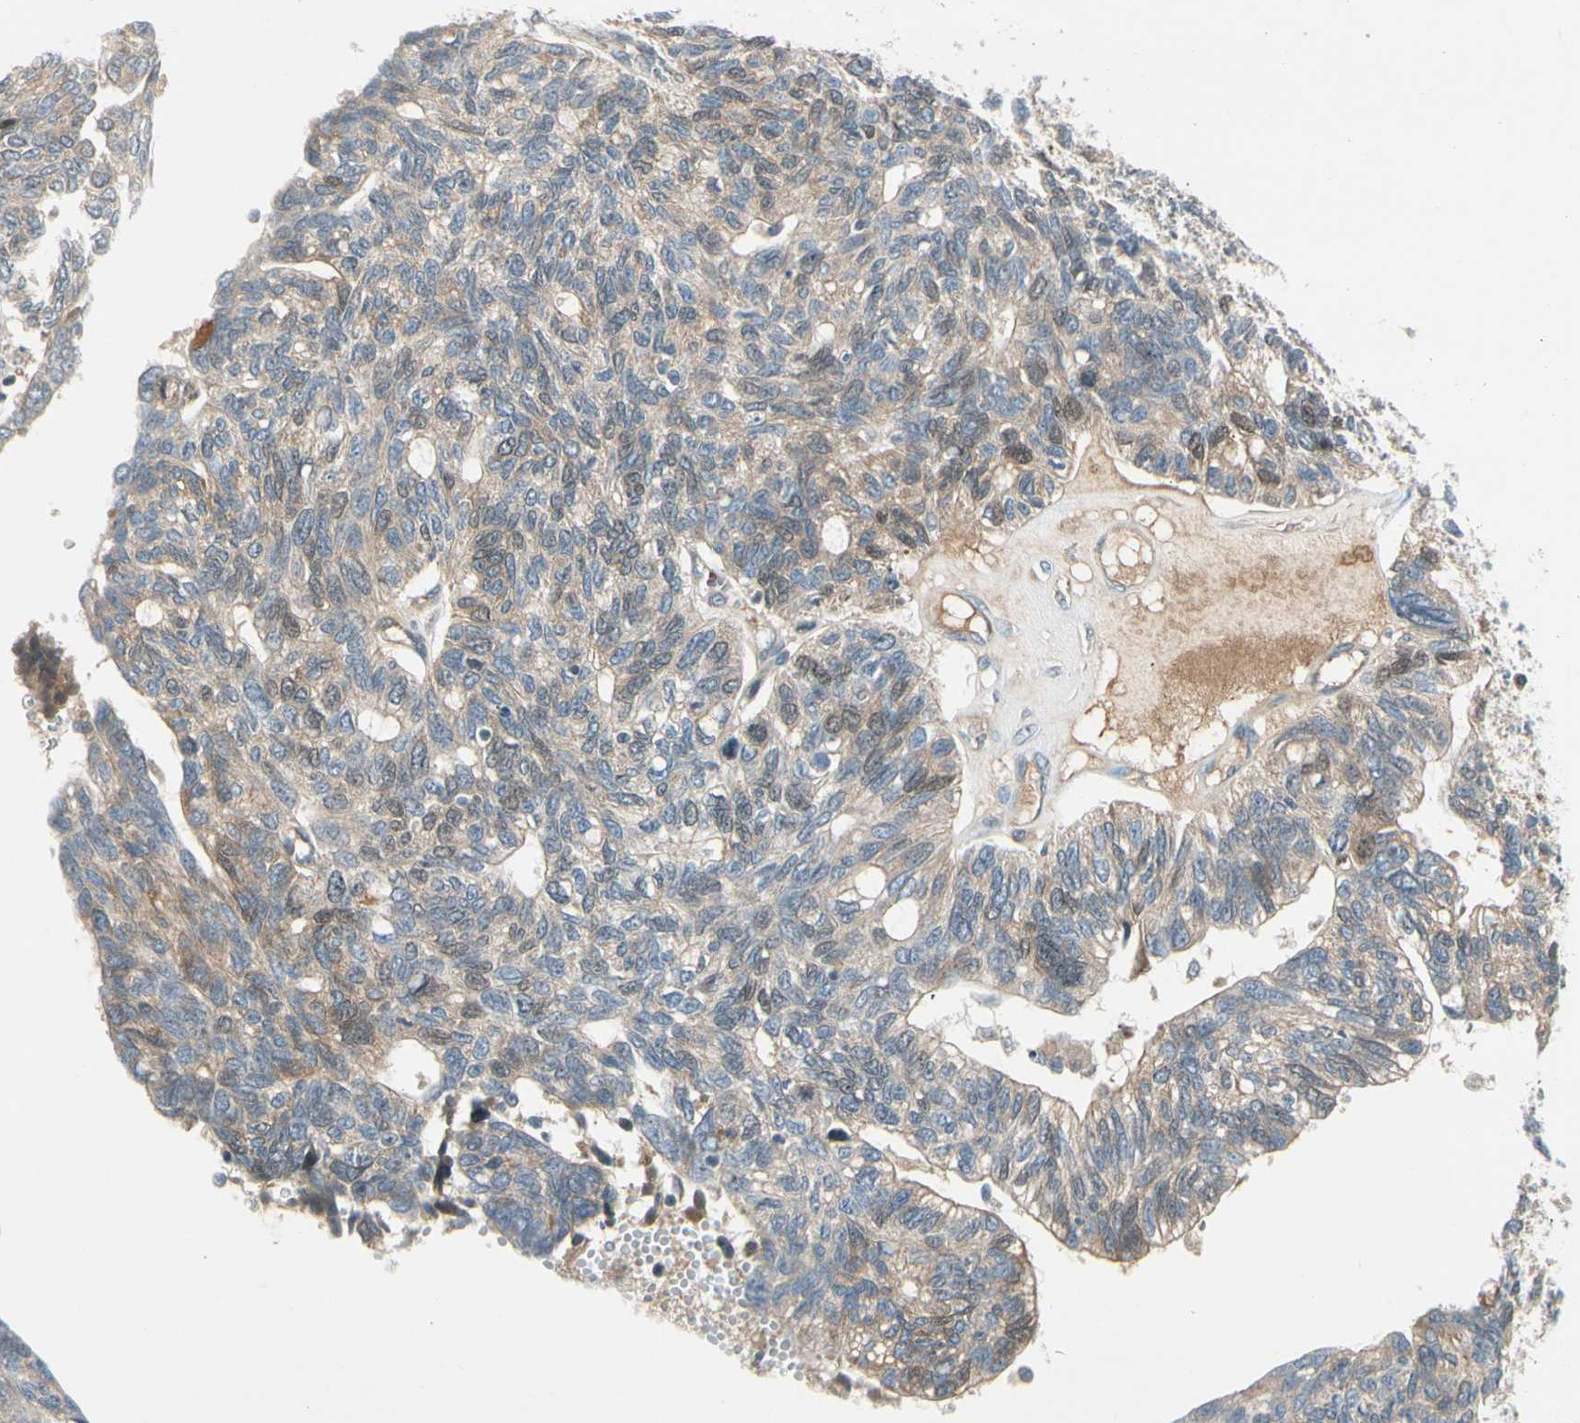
{"staining": {"intensity": "weak", "quantity": ">75%", "location": "cytoplasmic/membranous"}, "tissue": "ovarian cancer", "cell_type": "Tumor cells", "image_type": "cancer", "snomed": [{"axis": "morphology", "description": "Cystadenocarcinoma, serous, NOS"}, {"axis": "topography", "description": "Ovary"}], "caption": "Immunohistochemical staining of ovarian serous cystadenocarcinoma shows low levels of weak cytoplasmic/membranous positivity in about >75% of tumor cells.", "gene": "ICAM5", "patient": {"sex": "female", "age": 79}}